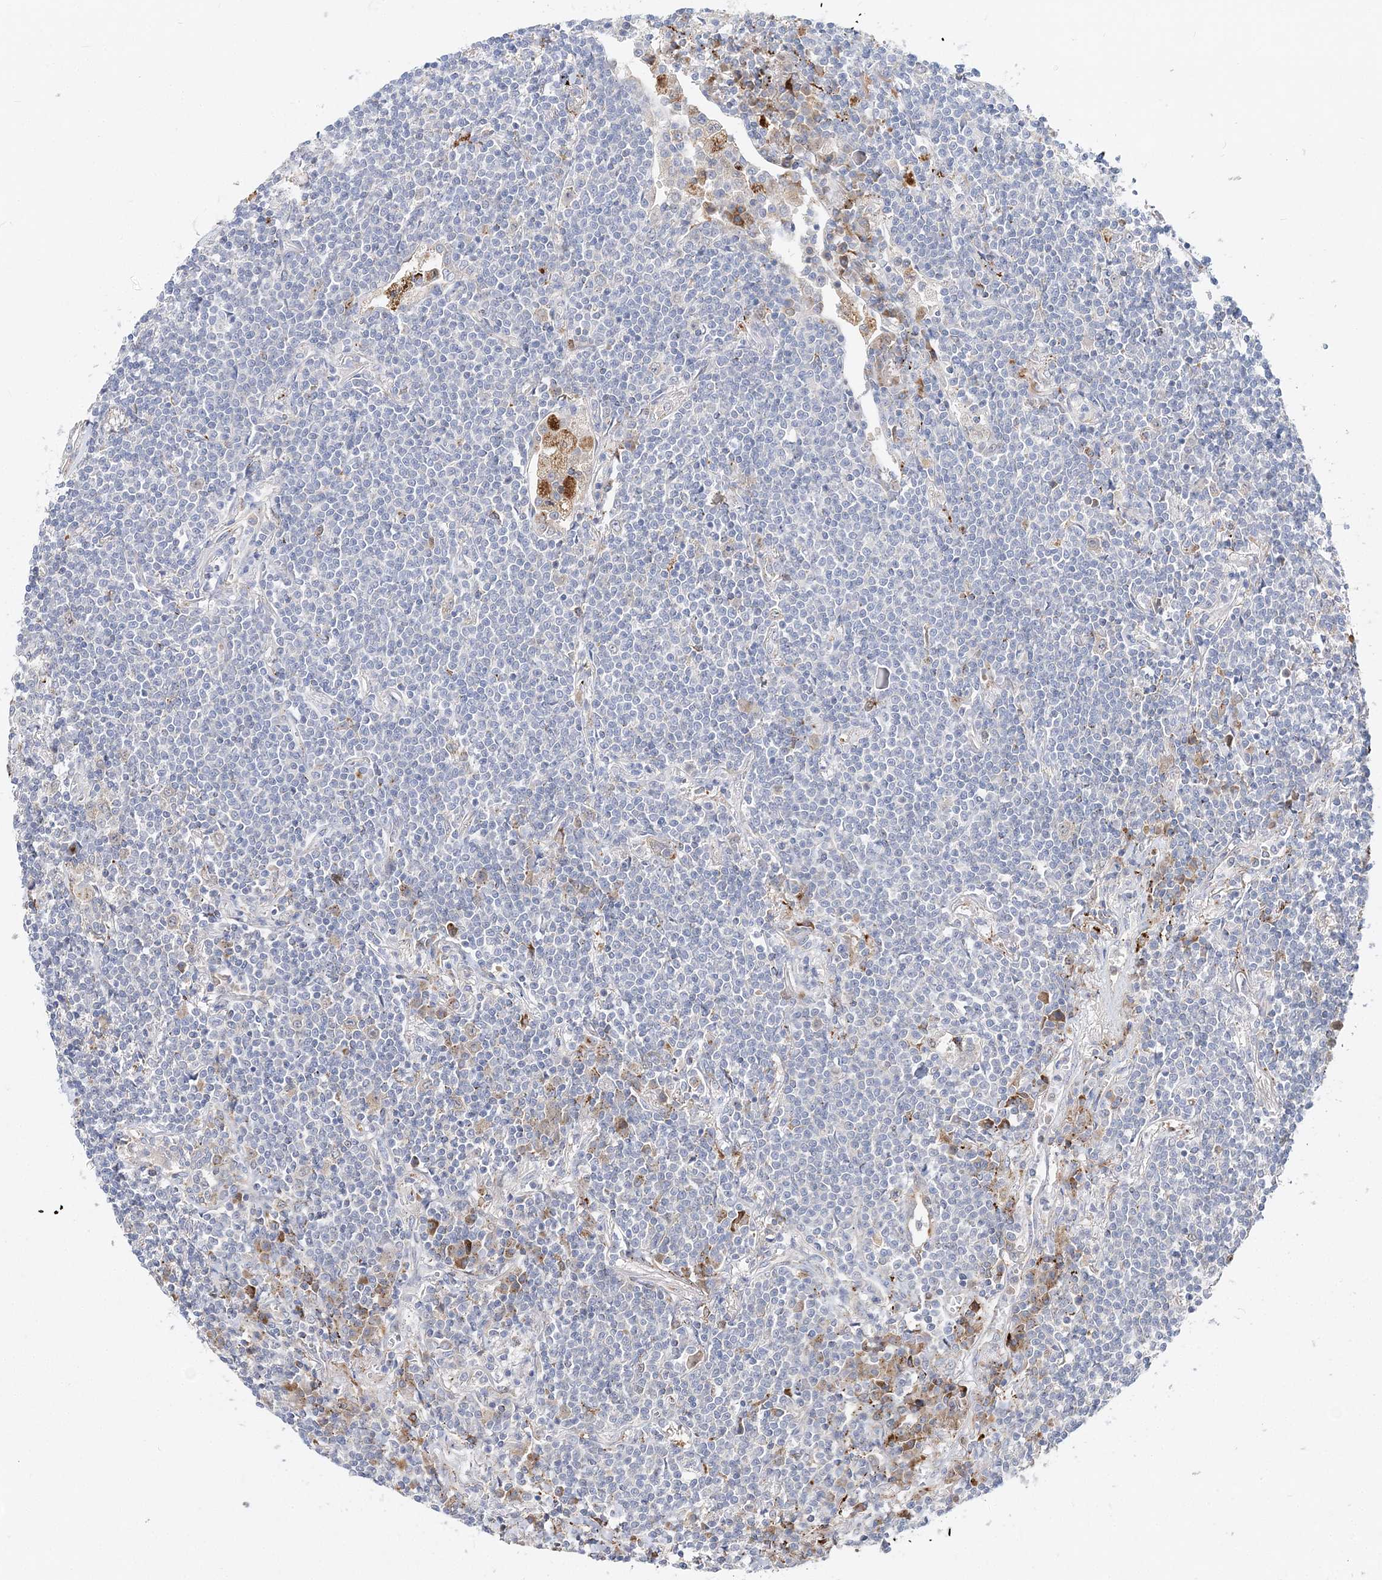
{"staining": {"intensity": "negative", "quantity": "none", "location": "none"}, "tissue": "lymphoma", "cell_type": "Tumor cells", "image_type": "cancer", "snomed": [{"axis": "morphology", "description": "Malignant lymphoma, non-Hodgkin's type, Low grade"}, {"axis": "topography", "description": "Lung"}], "caption": "The histopathology image displays no staining of tumor cells in malignant lymphoma, non-Hodgkin's type (low-grade).", "gene": "C3orf38", "patient": {"sex": "female", "age": 71}}